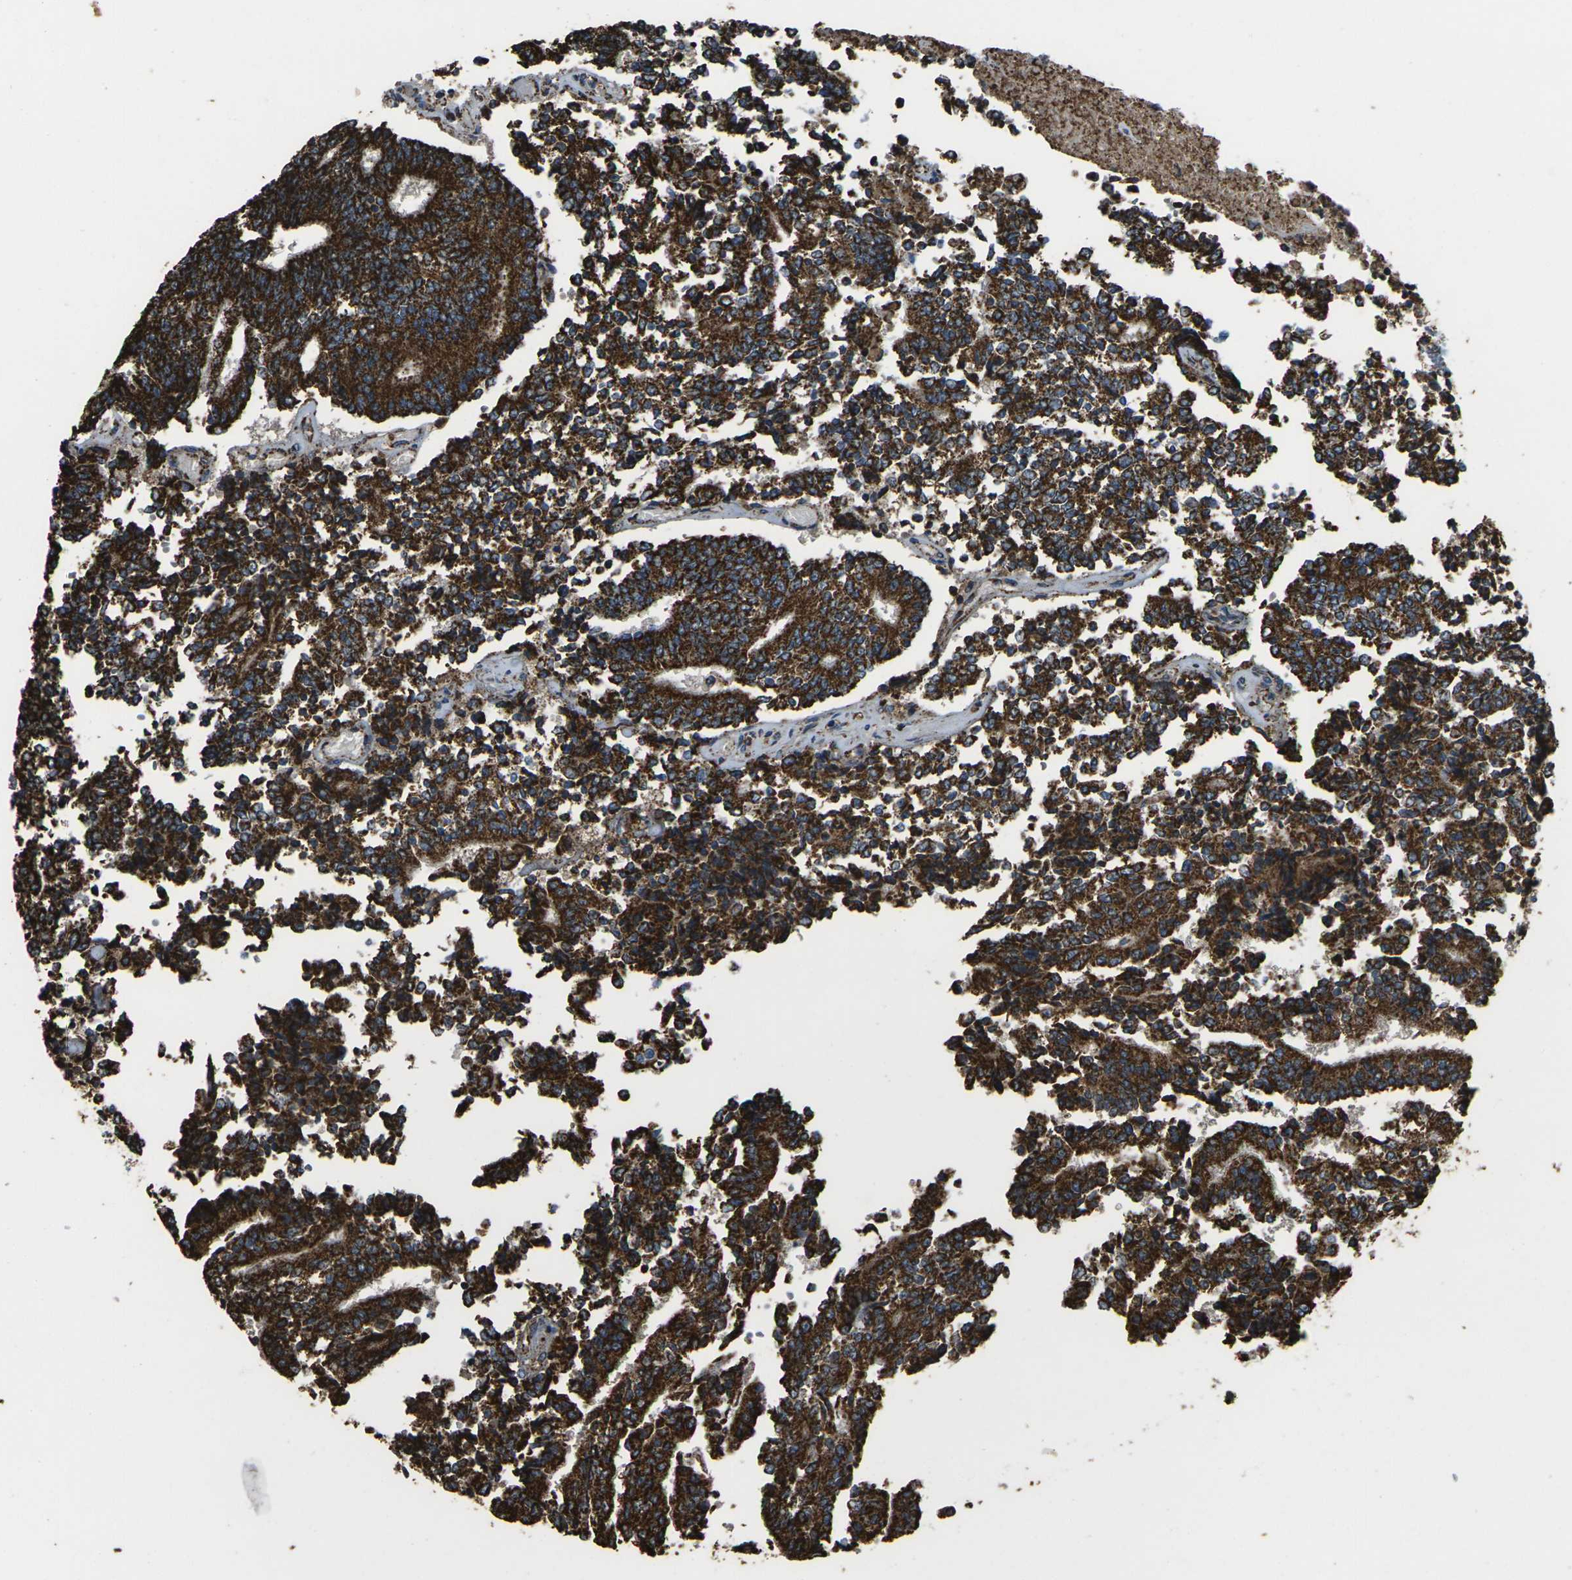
{"staining": {"intensity": "strong", "quantity": ">75%", "location": "cytoplasmic/membranous"}, "tissue": "prostate cancer", "cell_type": "Tumor cells", "image_type": "cancer", "snomed": [{"axis": "morphology", "description": "Normal tissue, NOS"}, {"axis": "morphology", "description": "Adenocarcinoma, High grade"}, {"axis": "topography", "description": "Prostate"}, {"axis": "topography", "description": "Seminal veicle"}], "caption": "Prostate cancer (adenocarcinoma (high-grade)) was stained to show a protein in brown. There is high levels of strong cytoplasmic/membranous positivity in approximately >75% of tumor cells.", "gene": "KLHL5", "patient": {"sex": "male", "age": 55}}